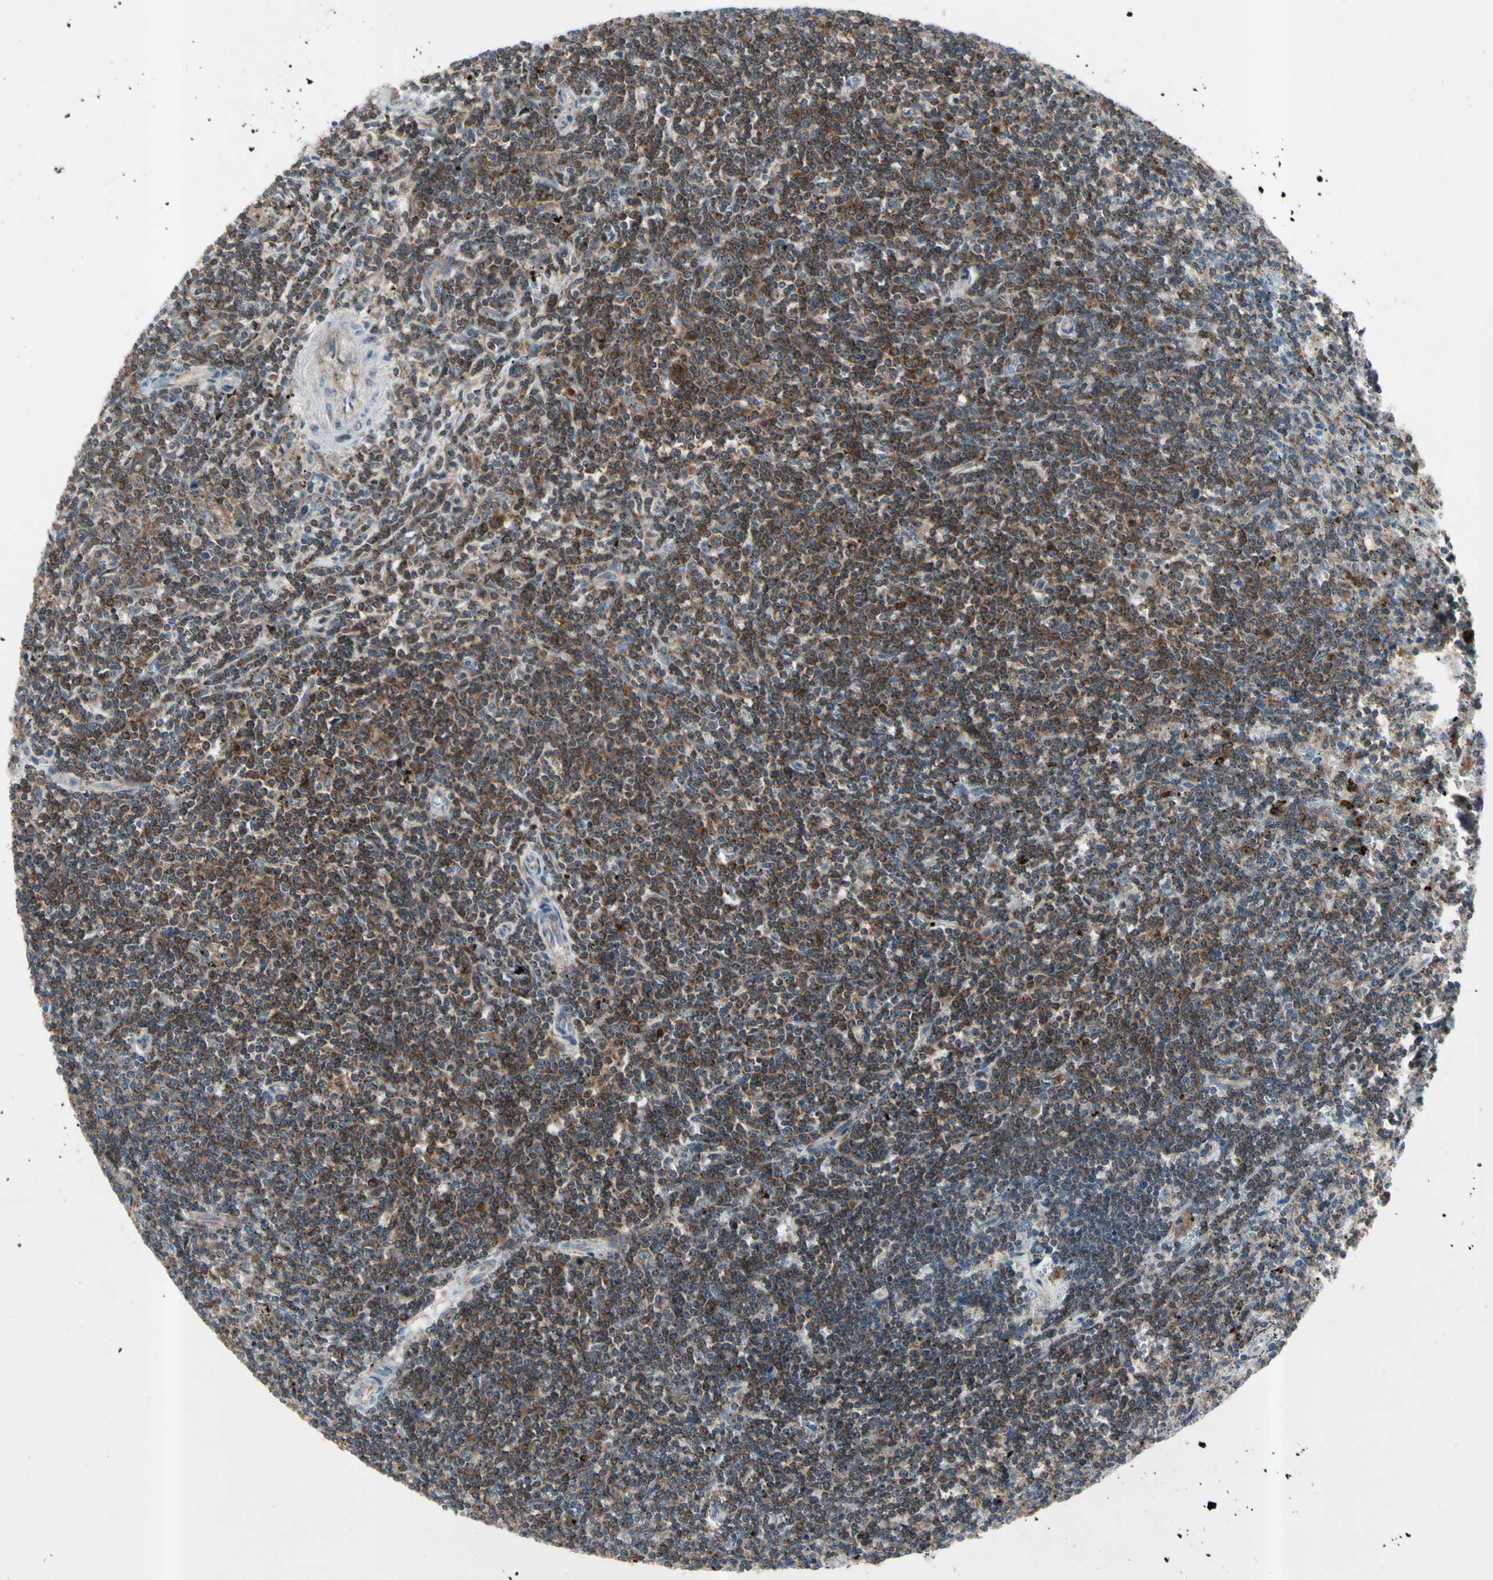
{"staining": {"intensity": "moderate", "quantity": "25%-75%", "location": "cytoplasmic/membranous"}, "tissue": "lymphoma", "cell_type": "Tumor cells", "image_type": "cancer", "snomed": [{"axis": "morphology", "description": "Malignant lymphoma, non-Hodgkin's type, Low grade"}, {"axis": "topography", "description": "Spleen"}], "caption": "Lymphoma stained with DAB (3,3'-diaminobenzidine) immunohistochemistry (IHC) shows medium levels of moderate cytoplasmic/membranous staining in approximately 25%-75% of tumor cells.", "gene": "NMI", "patient": {"sex": "male", "age": 76}}